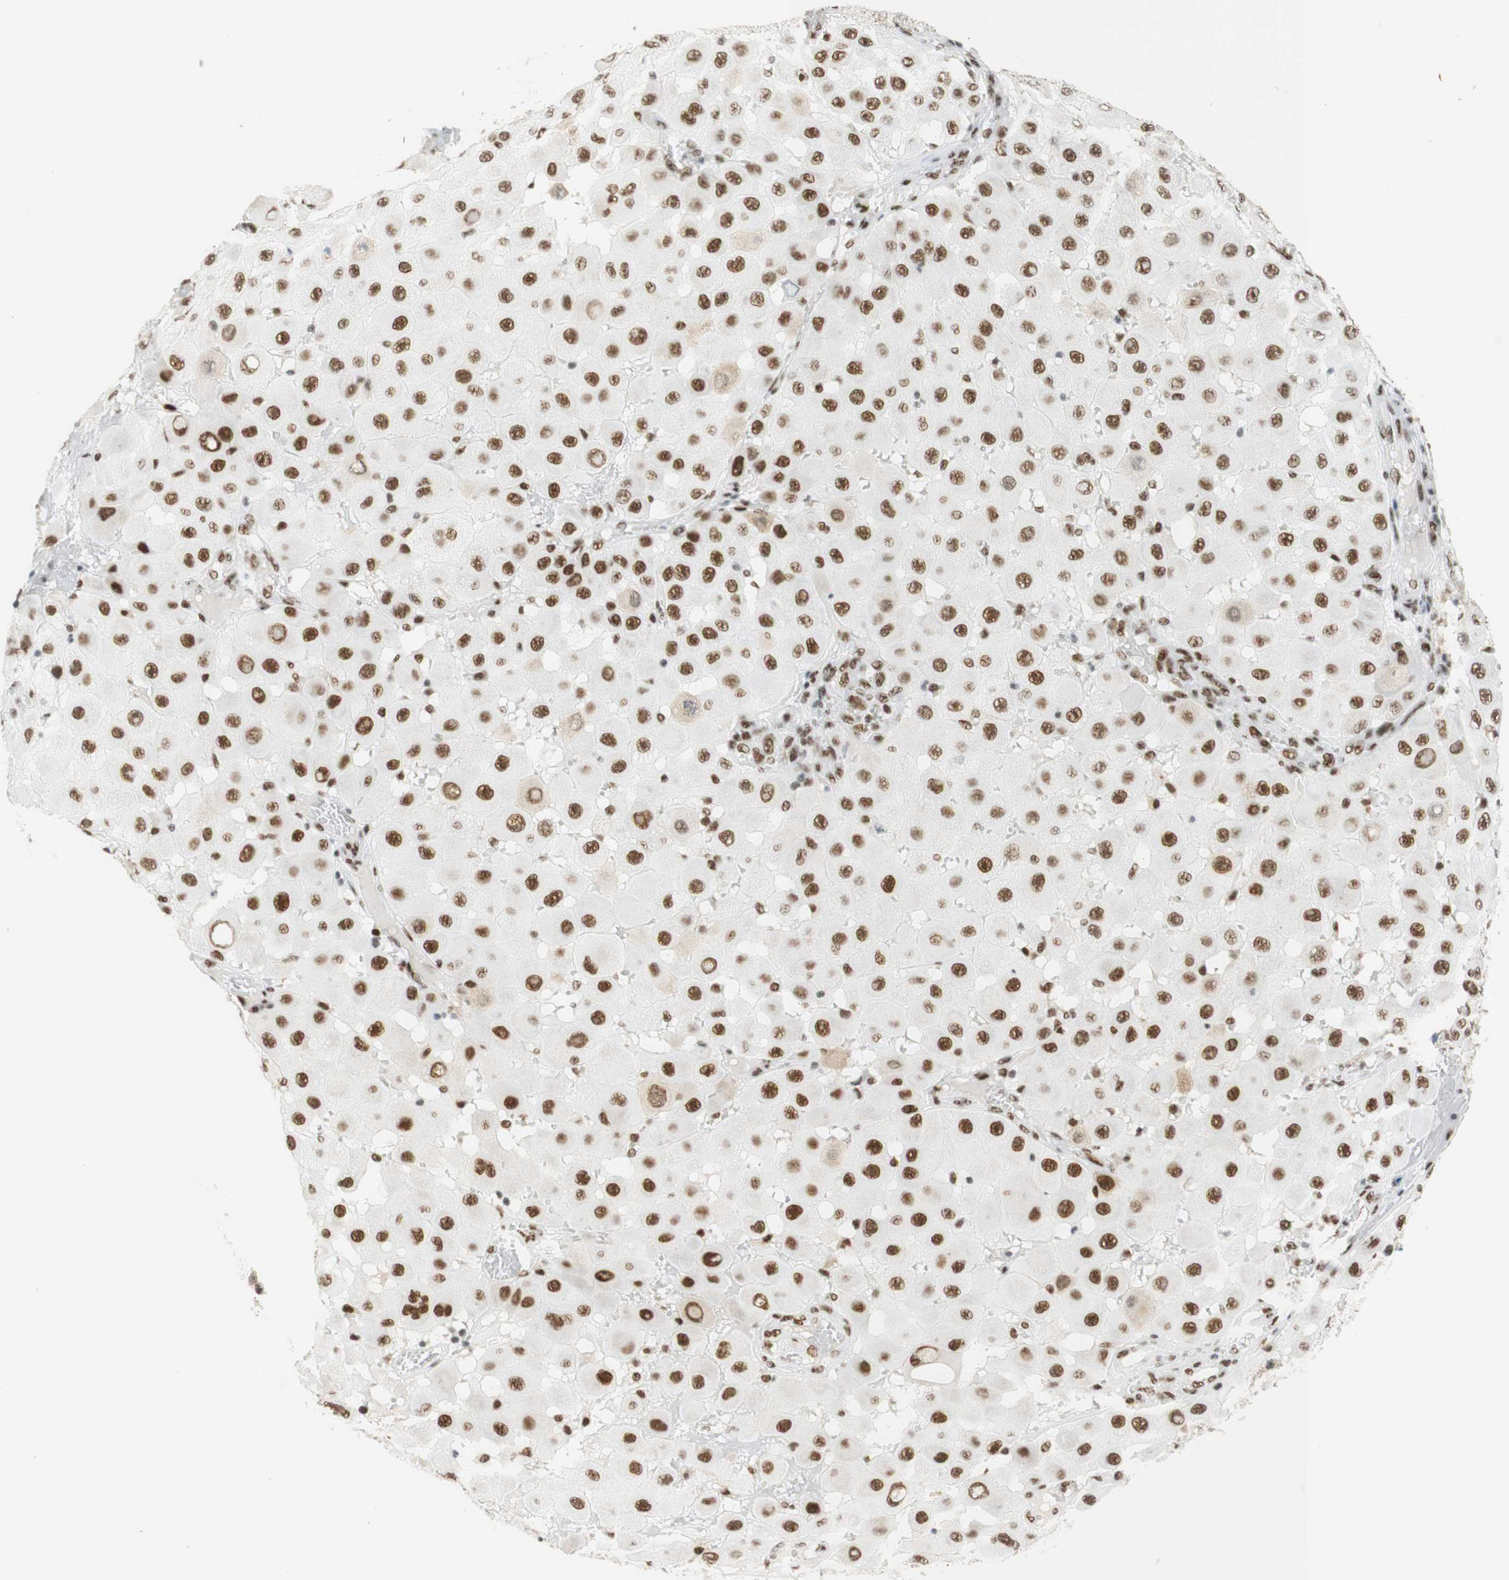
{"staining": {"intensity": "moderate", "quantity": ">75%", "location": "nuclear"}, "tissue": "melanoma", "cell_type": "Tumor cells", "image_type": "cancer", "snomed": [{"axis": "morphology", "description": "Malignant melanoma, NOS"}, {"axis": "topography", "description": "Skin"}], "caption": "A brown stain shows moderate nuclear positivity of a protein in malignant melanoma tumor cells.", "gene": "RNF20", "patient": {"sex": "female", "age": 81}}